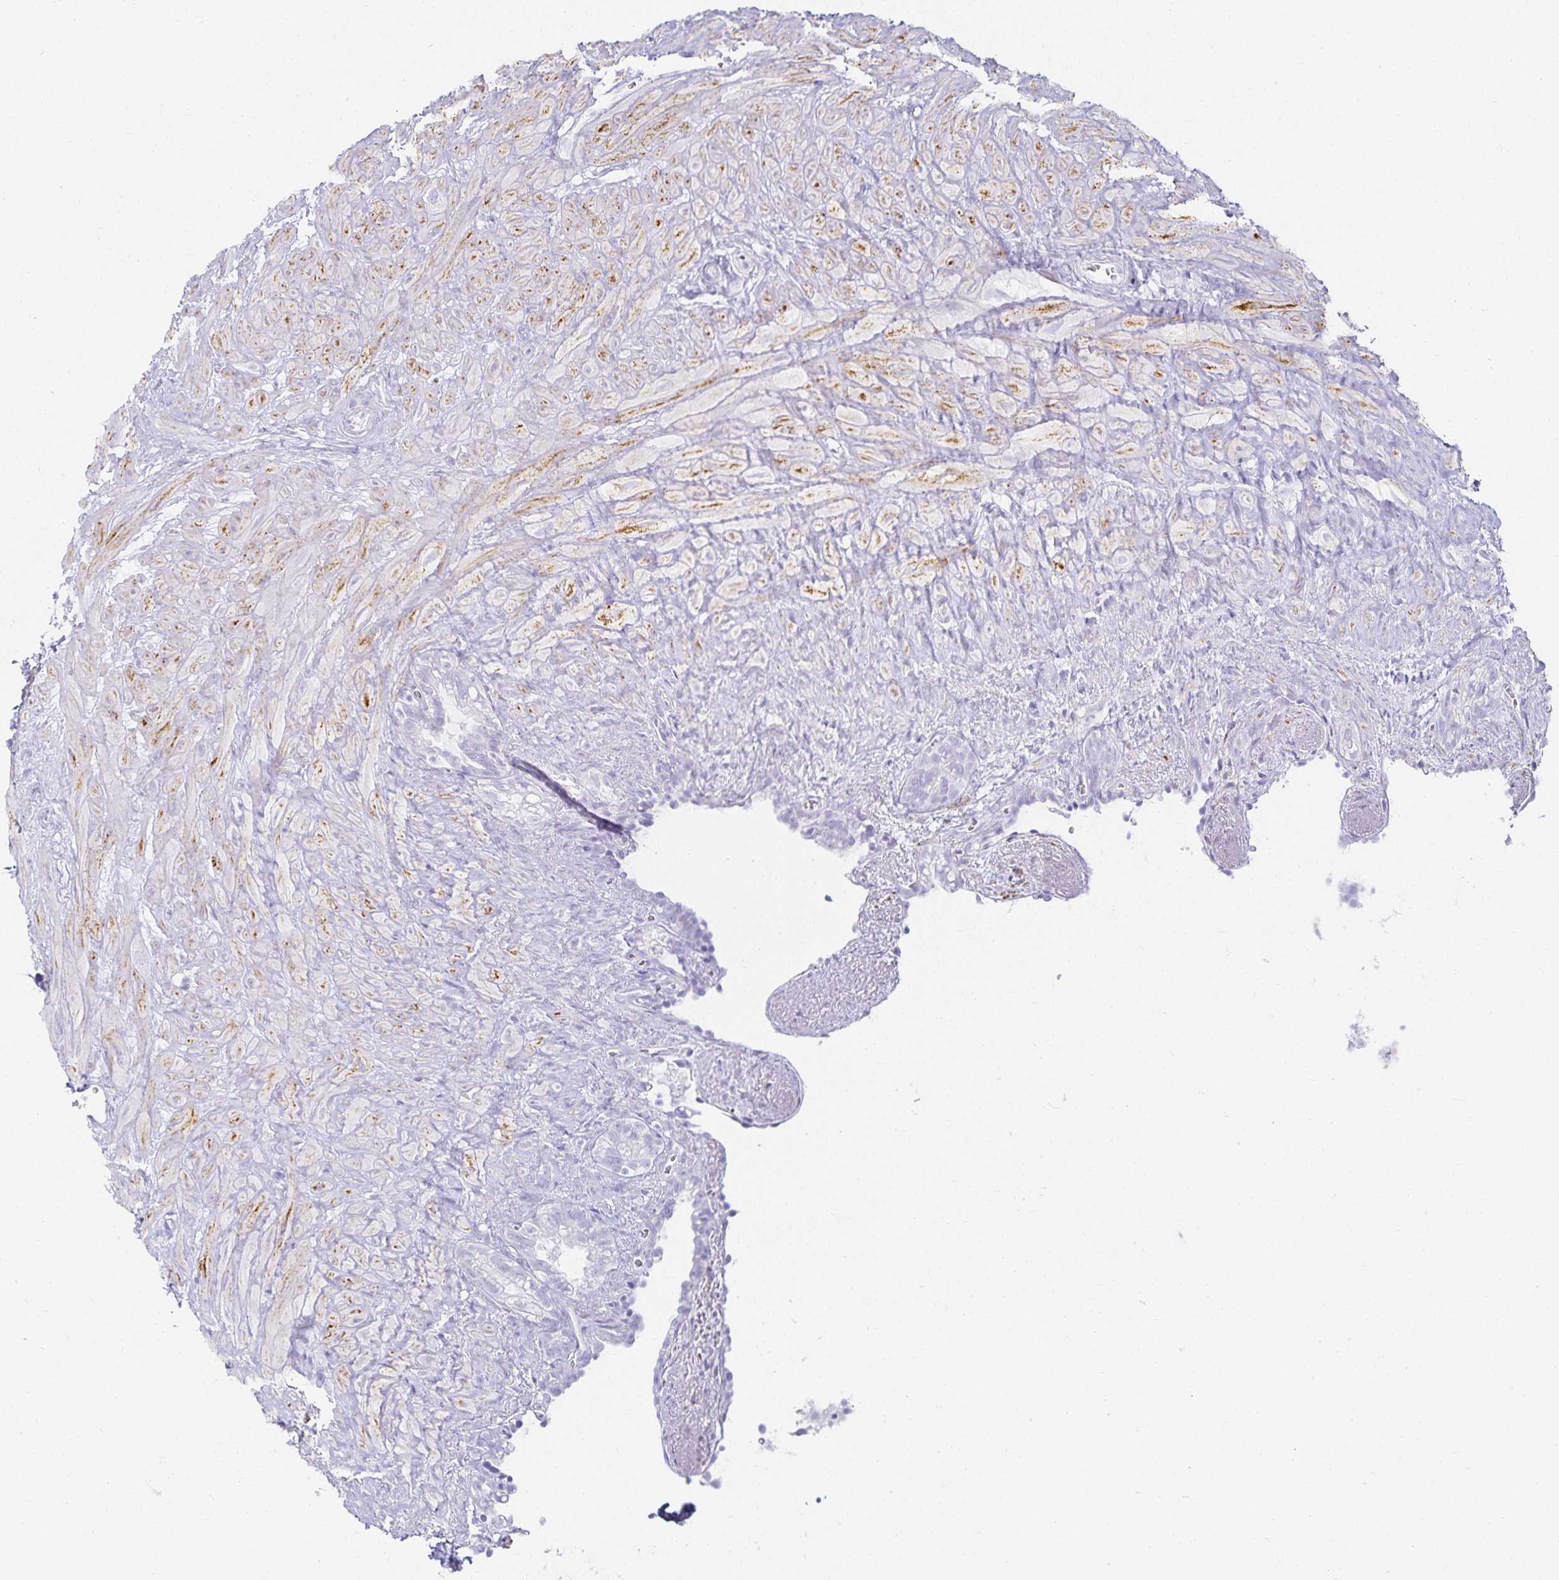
{"staining": {"intensity": "negative", "quantity": "none", "location": "none"}, "tissue": "seminal vesicle", "cell_type": "Glandular cells", "image_type": "normal", "snomed": [{"axis": "morphology", "description": "Normal tissue, NOS"}, {"axis": "topography", "description": "Seminal veicle"}], "caption": "The micrograph displays no significant positivity in glandular cells of seminal vesicle.", "gene": "GP2", "patient": {"sex": "male", "age": 76}}